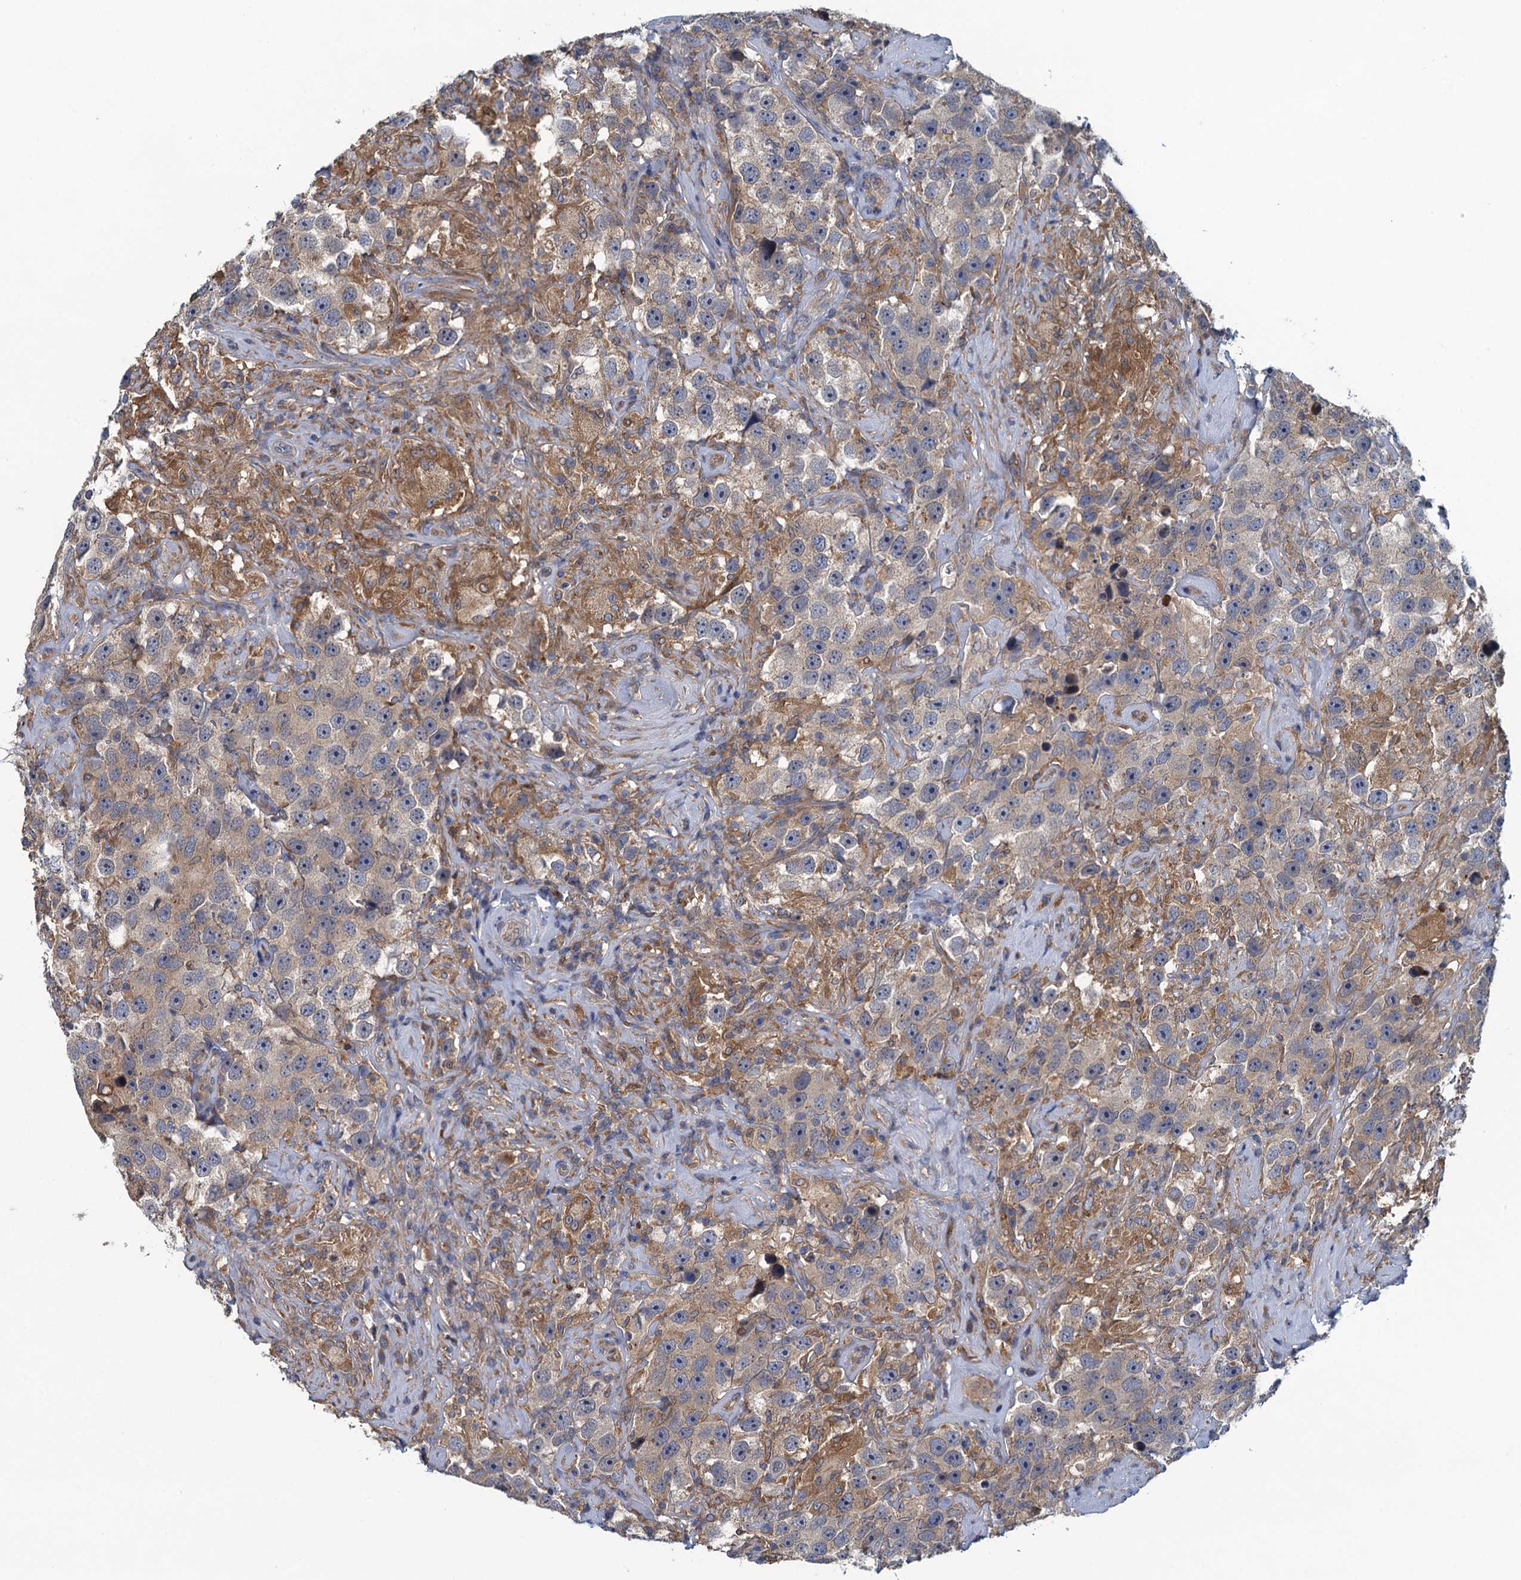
{"staining": {"intensity": "weak", "quantity": "<25%", "location": "cytoplasmic/membranous"}, "tissue": "testis cancer", "cell_type": "Tumor cells", "image_type": "cancer", "snomed": [{"axis": "morphology", "description": "Seminoma, NOS"}, {"axis": "topography", "description": "Testis"}], "caption": "Tumor cells are negative for protein expression in human testis cancer. Nuclei are stained in blue.", "gene": "NCKAP1L", "patient": {"sex": "male", "age": 49}}